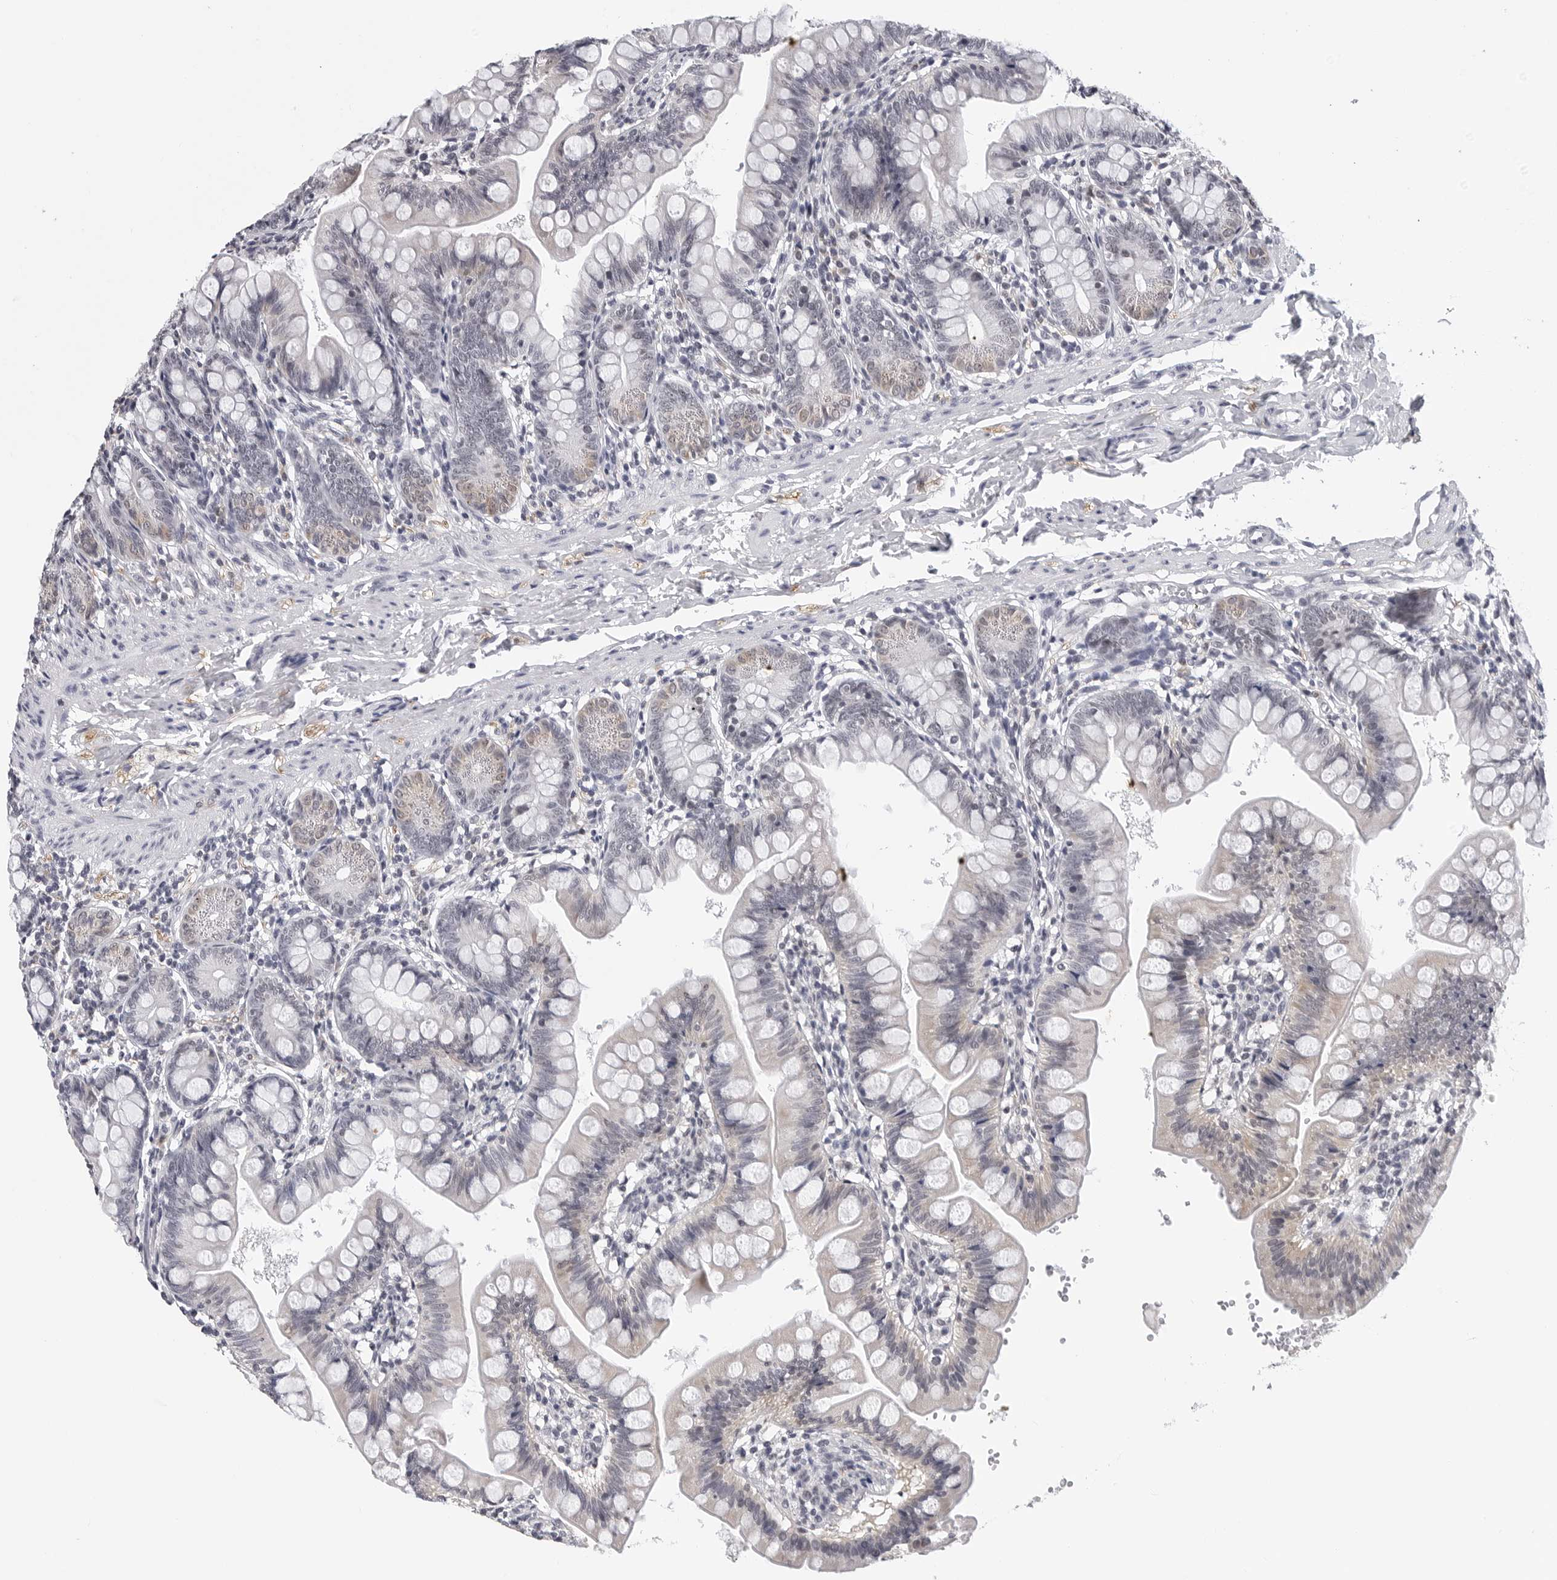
{"staining": {"intensity": "weak", "quantity": "<25%", "location": "cytoplasmic/membranous"}, "tissue": "small intestine", "cell_type": "Glandular cells", "image_type": "normal", "snomed": [{"axis": "morphology", "description": "Normal tissue, NOS"}, {"axis": "topography", "description": "Small intestine"}], "caption": "IHC photomicrograph of benign human small intestine stained for a protein (brown), which displays no expression in glandular cells. Nuclei are stained in blue.", "gene": "GNL2", "patient": {"sex": "male", "age": 7}}